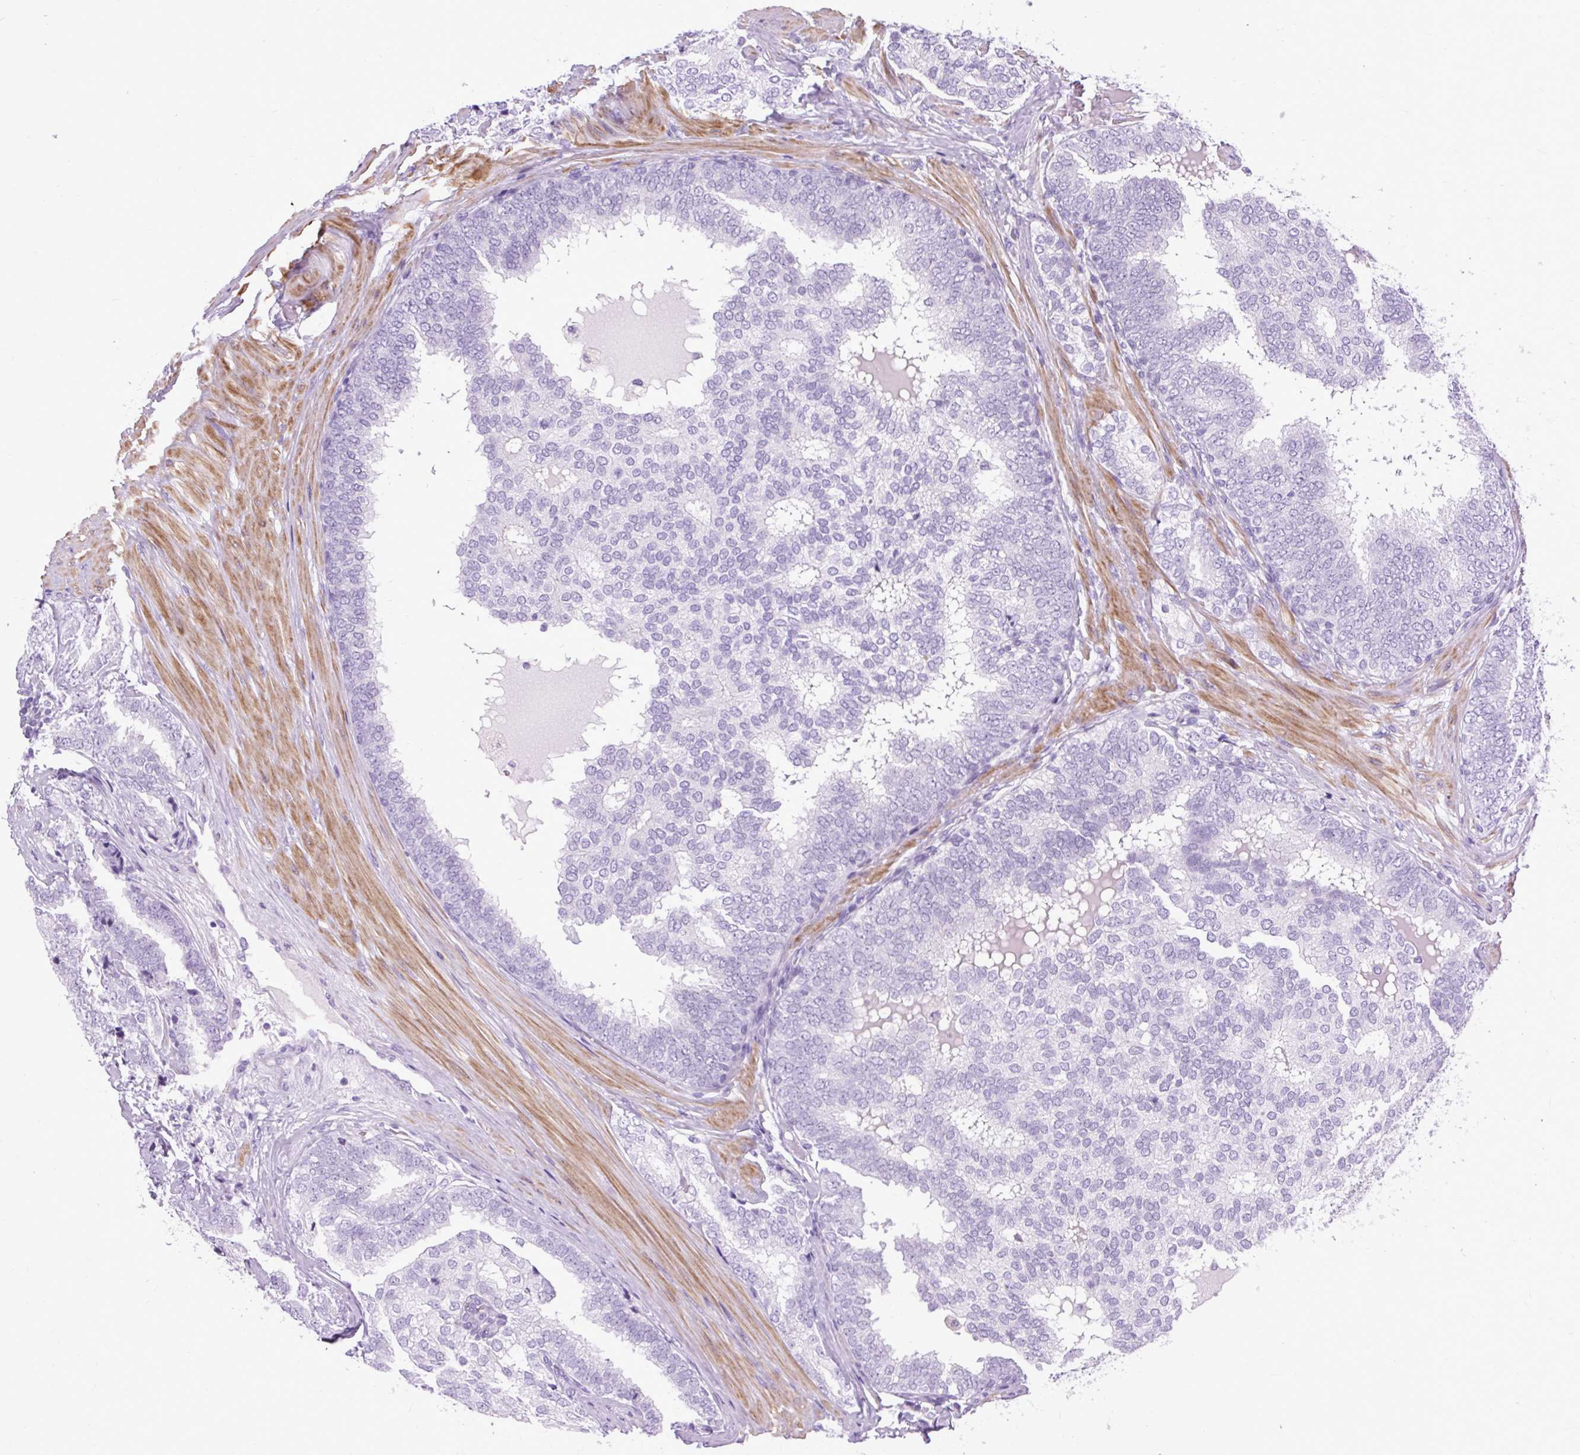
{"staining": {"intensity": "negative", "quantity": "none", "location": "none"}, "tissue": "prostate cancer", "cell_type": "Tumor cells", "image_type": "cancer", "snomed": [{"axis": "morphology", "description": "Adenocarcinoma, High grade"}, {"axis": "topography", "description": "Prostate"}], "caption": "A photomicrograph of high-grade adenocarcinoma (prostate) stained for a protein displays no brown staining in tumor cells.", "gene": "DPP6", "patient": {"sex": "male", "age": 72}}